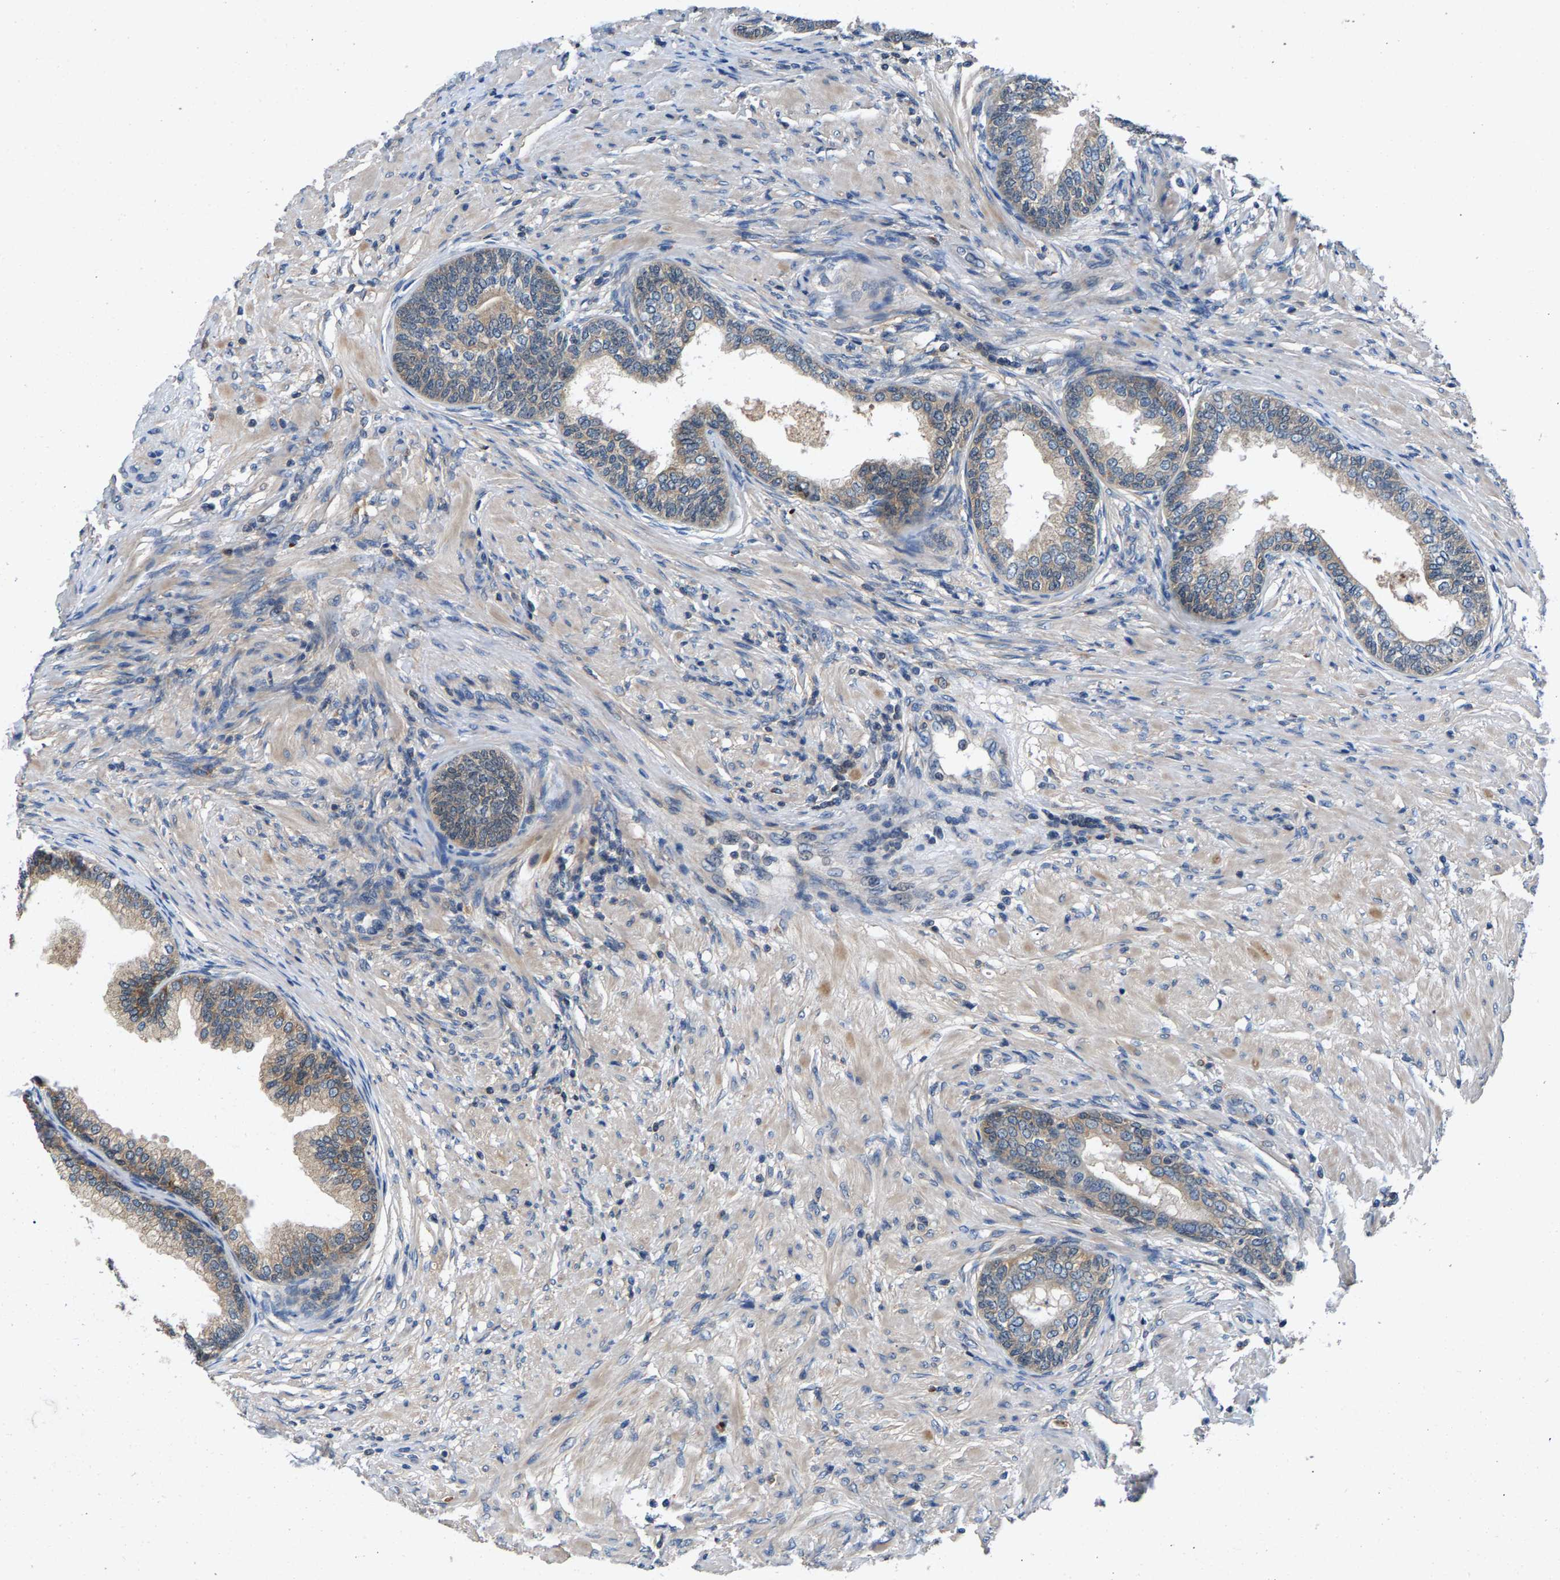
{"staining": {"intensity": "weak", "quantity": ">75%", "location": "cytoplasmic/membranous"}, "tissue": "prostate", "cell_type": "Glandular cells", "image_type": "normal", "snomed": [{"axis": "morphology", "description": "Normal tissue, NOS"}, {"axis": "topography", "description": "Prostate"}], "caption": "High-magnification brightfield microscopy of unremarkable prostate stained with DAB (3,3'-diaminobenzidine) (brown) and counterstained with hematoxylin (blue). glandular cells exhibit weak cytoplasmic/membranous staining is present in approximately>75% of cells. Immunohistochemistry stains the protein of interest in brown and the nuclei are stained blue.", "gene": "NT5C", "patient": {"sex": "male", "age": 76}}